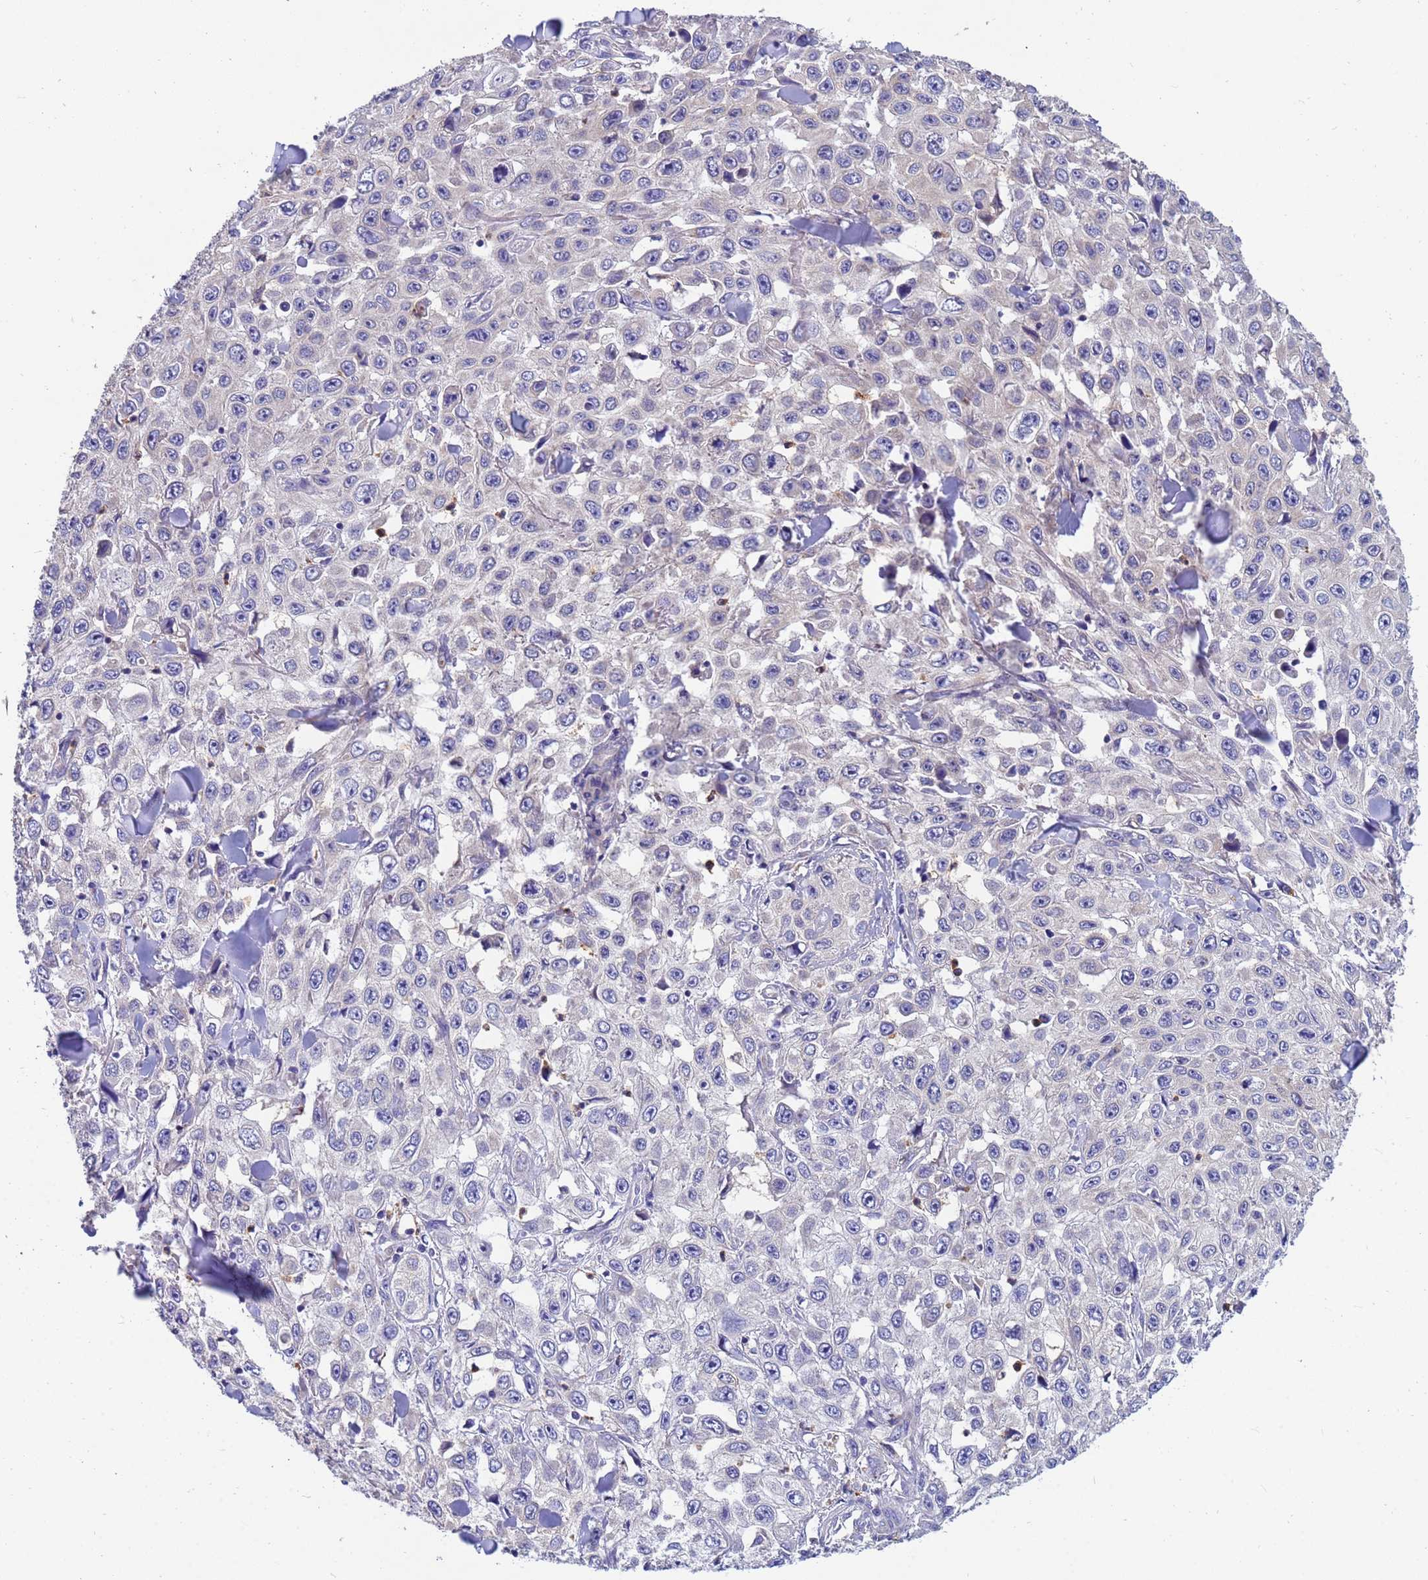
{"staining": {"intensity": "negative", "quantity": "none", "location": "none"}, "tissue": "skin cancer", "cell_type": "Tumor cells", "image_type": "cancer", "snomed": [{"axis": "morphology", "description": "Squamous cell carcinoma, NOS"}, {"axis": "topography", "description": "Skin"}], "caption": "Squamous cell carcinoma (skin) was stained to show a protein in brown. There is no significant positivity in tumor cells.", "gene": "TTLL11", "patient": {"sex": "male", "age": 82}}